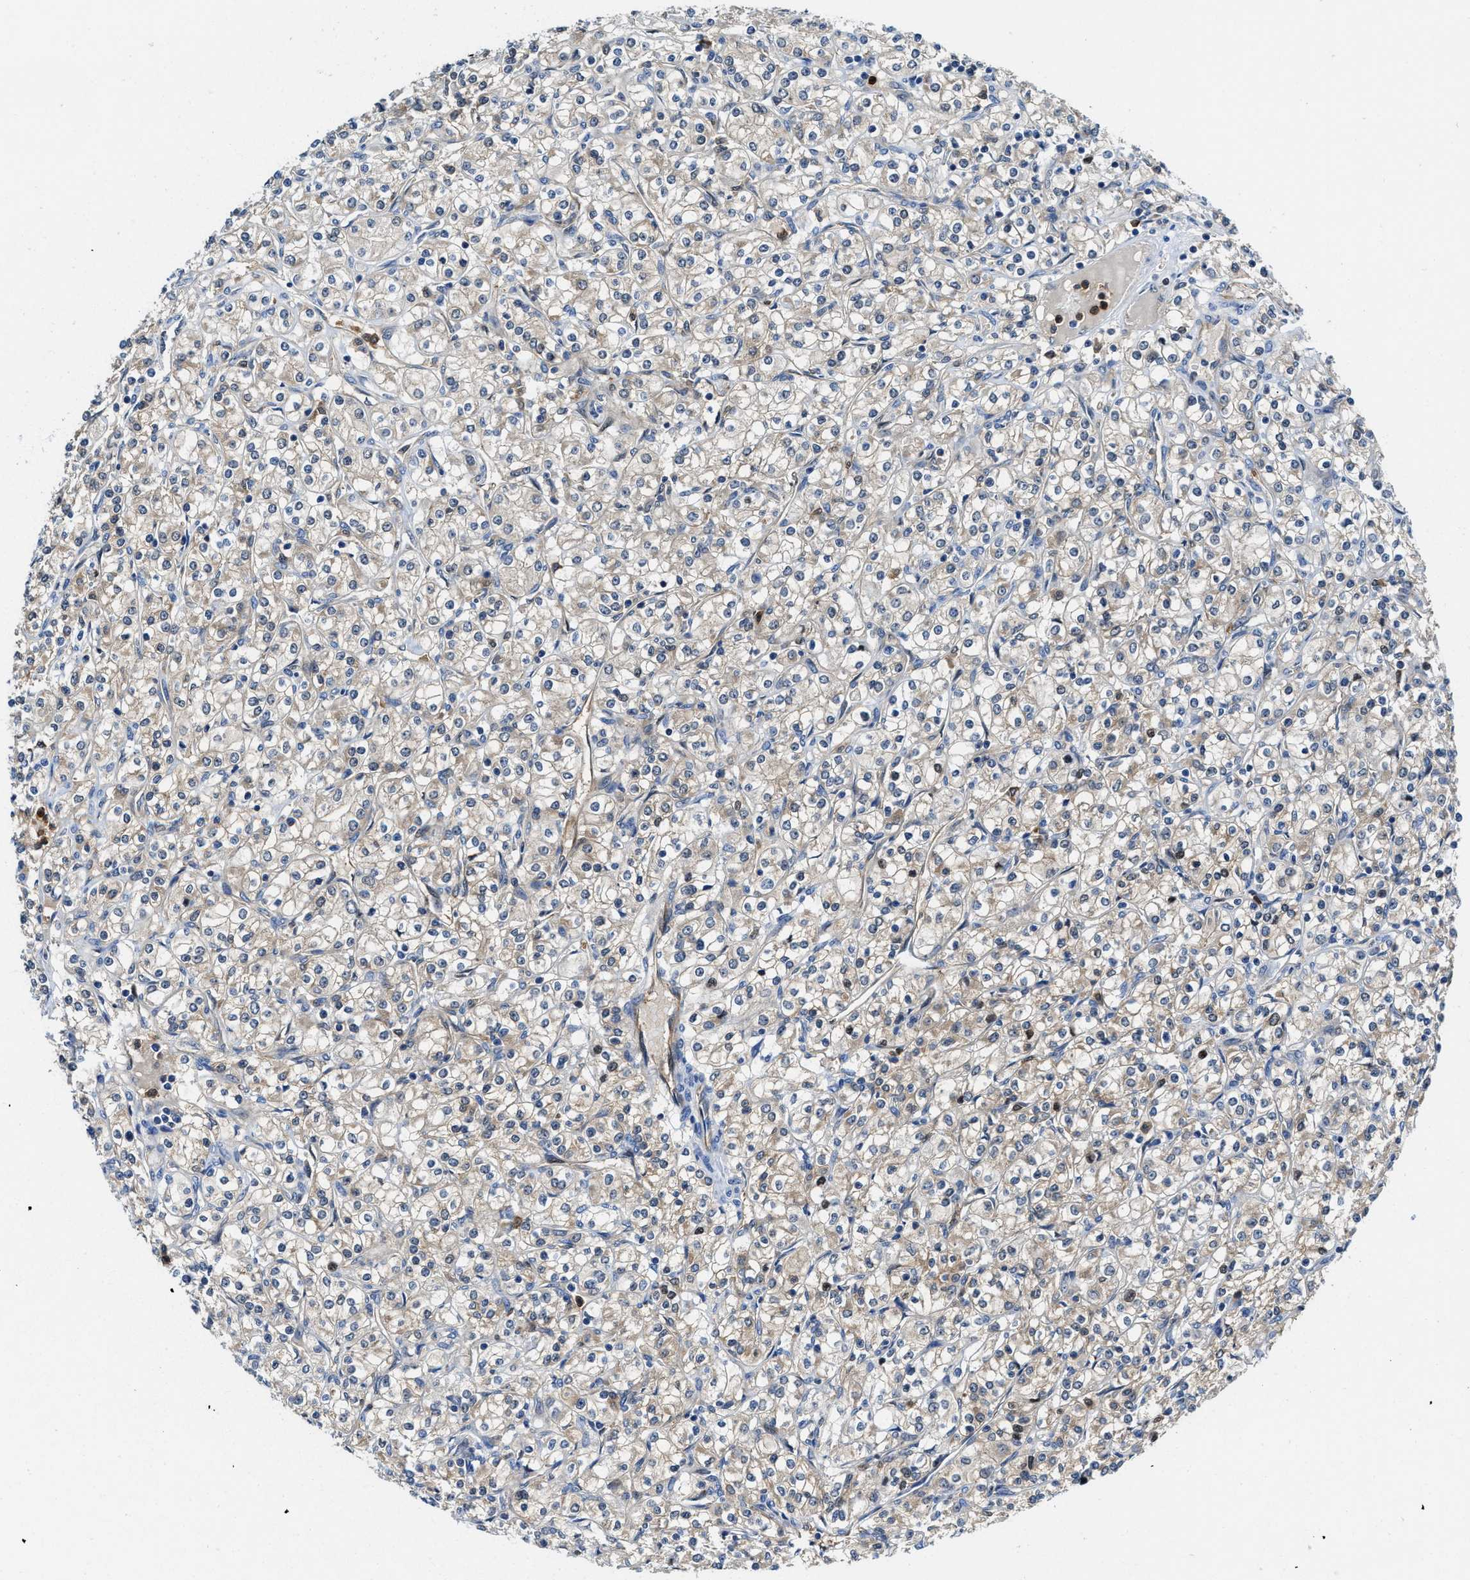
{"staining": {"intensity": "weak", "quantity": ">75%", "location": "cytoplasmic/membranous"}, "tissue": "renal cancer", "cell_type": "Tumor cells", "image_type": "cancer", "snomed": [{"axis": "morphology", "description": "Adenocarcinoma, NOS"}, {"axis": "topography", "description": "Kidney"}], "caption": "Tumor cells reveal weak cytoplasmic/membranous expression in about >75% of cells in adenocarcinoma (renal).", "gene": "LTA4H", "patient": {"sex": "male", "age": 77}}